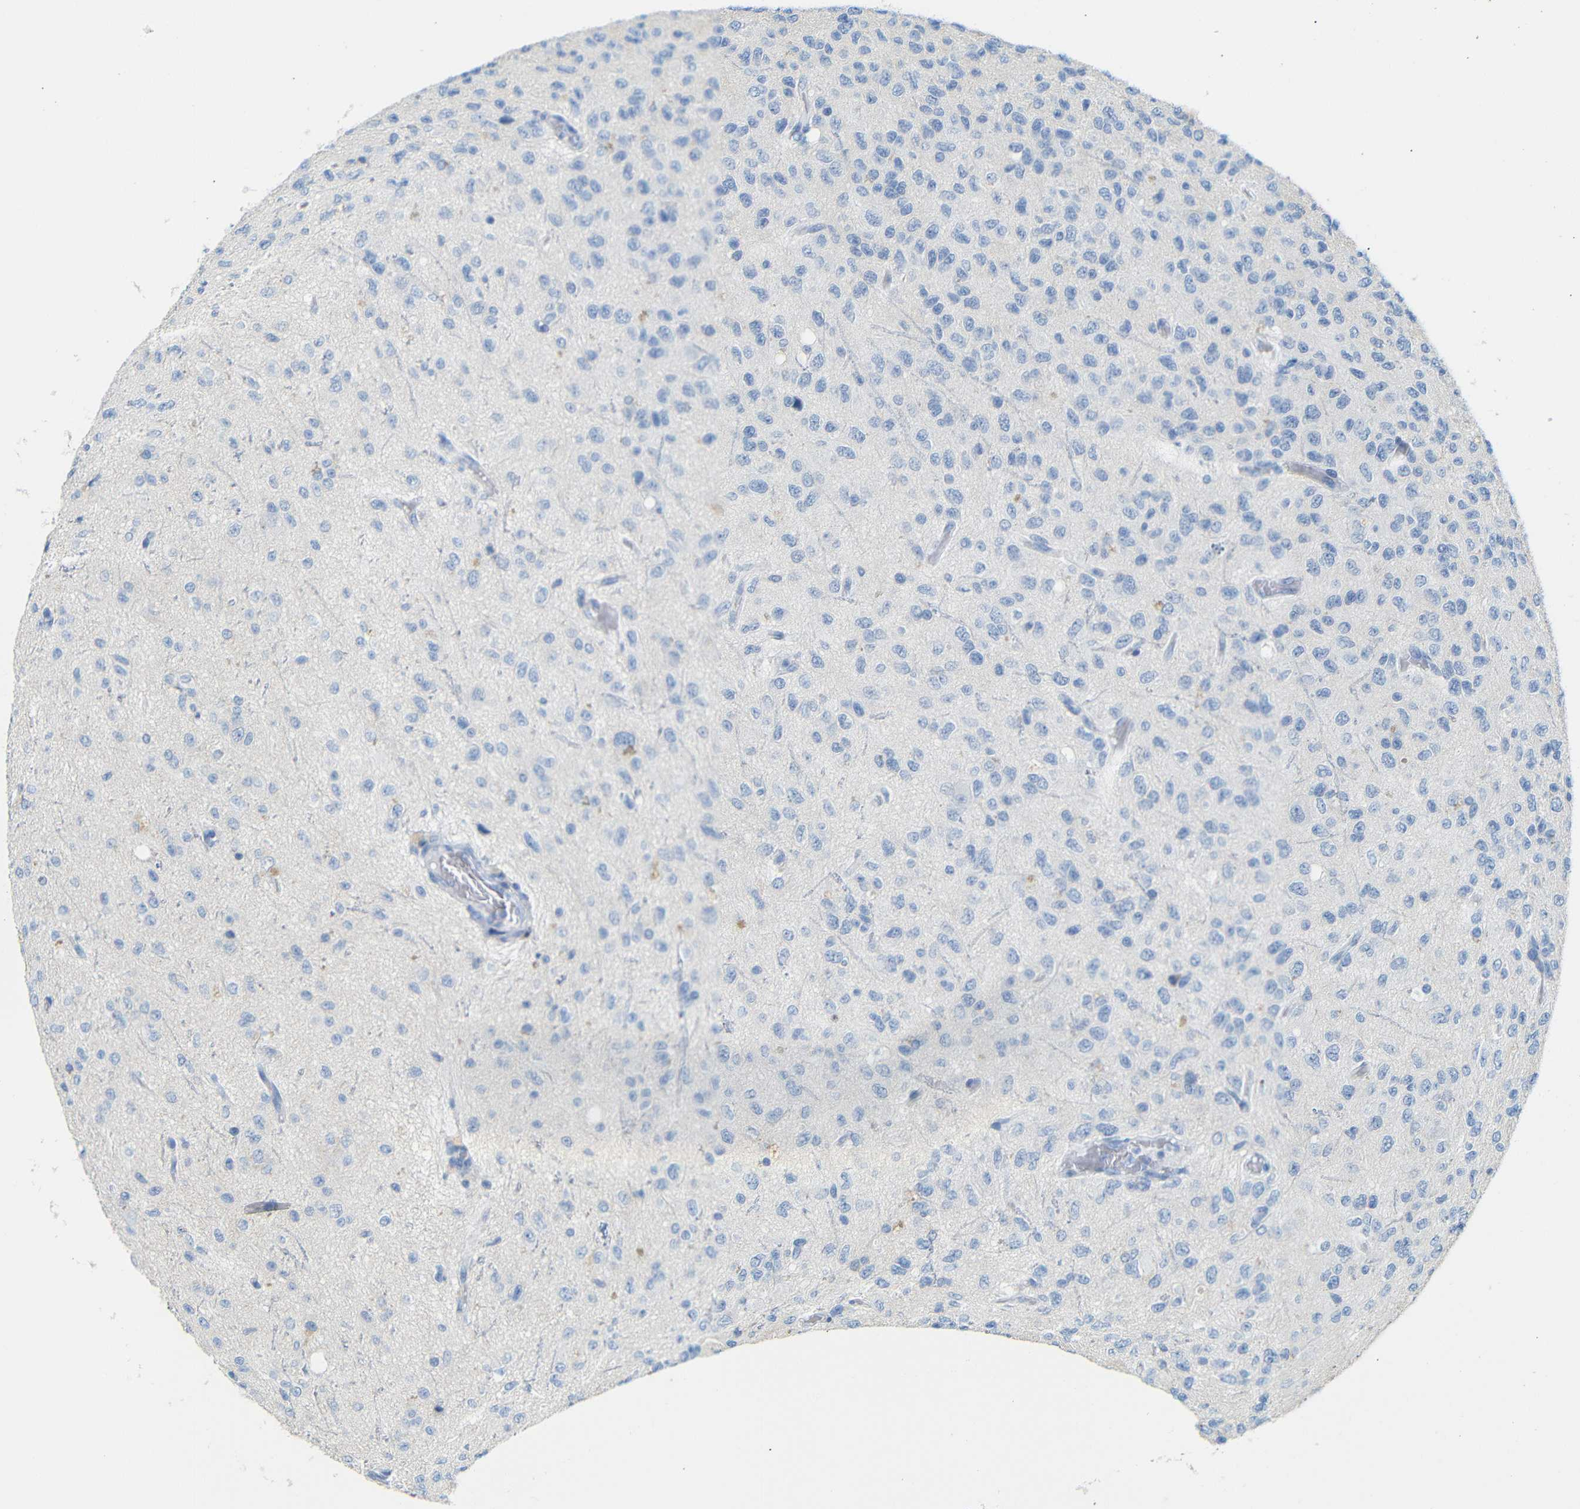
{"staining": {"intensity": "negative", "quantity": "none", "location": "none"}, "tissue": "glioma", "cell_type": "Tumor cells", "image_type": "cancer", "snomed": [{"axis": "morphology", "description": "Glioma, malignant, High grade"}, {"axis": "topography", "description": "pancreas cauda"}], "caption": "An immunohistochemistry histopathology image of malignant glioma (high-grade) is shown. There is no staining in tumor cells of malignant glioma (high-grade). Nuclei are stained in blue.", "gene": "FCRL1", "patient": {"sex": "male", "age": 60}}